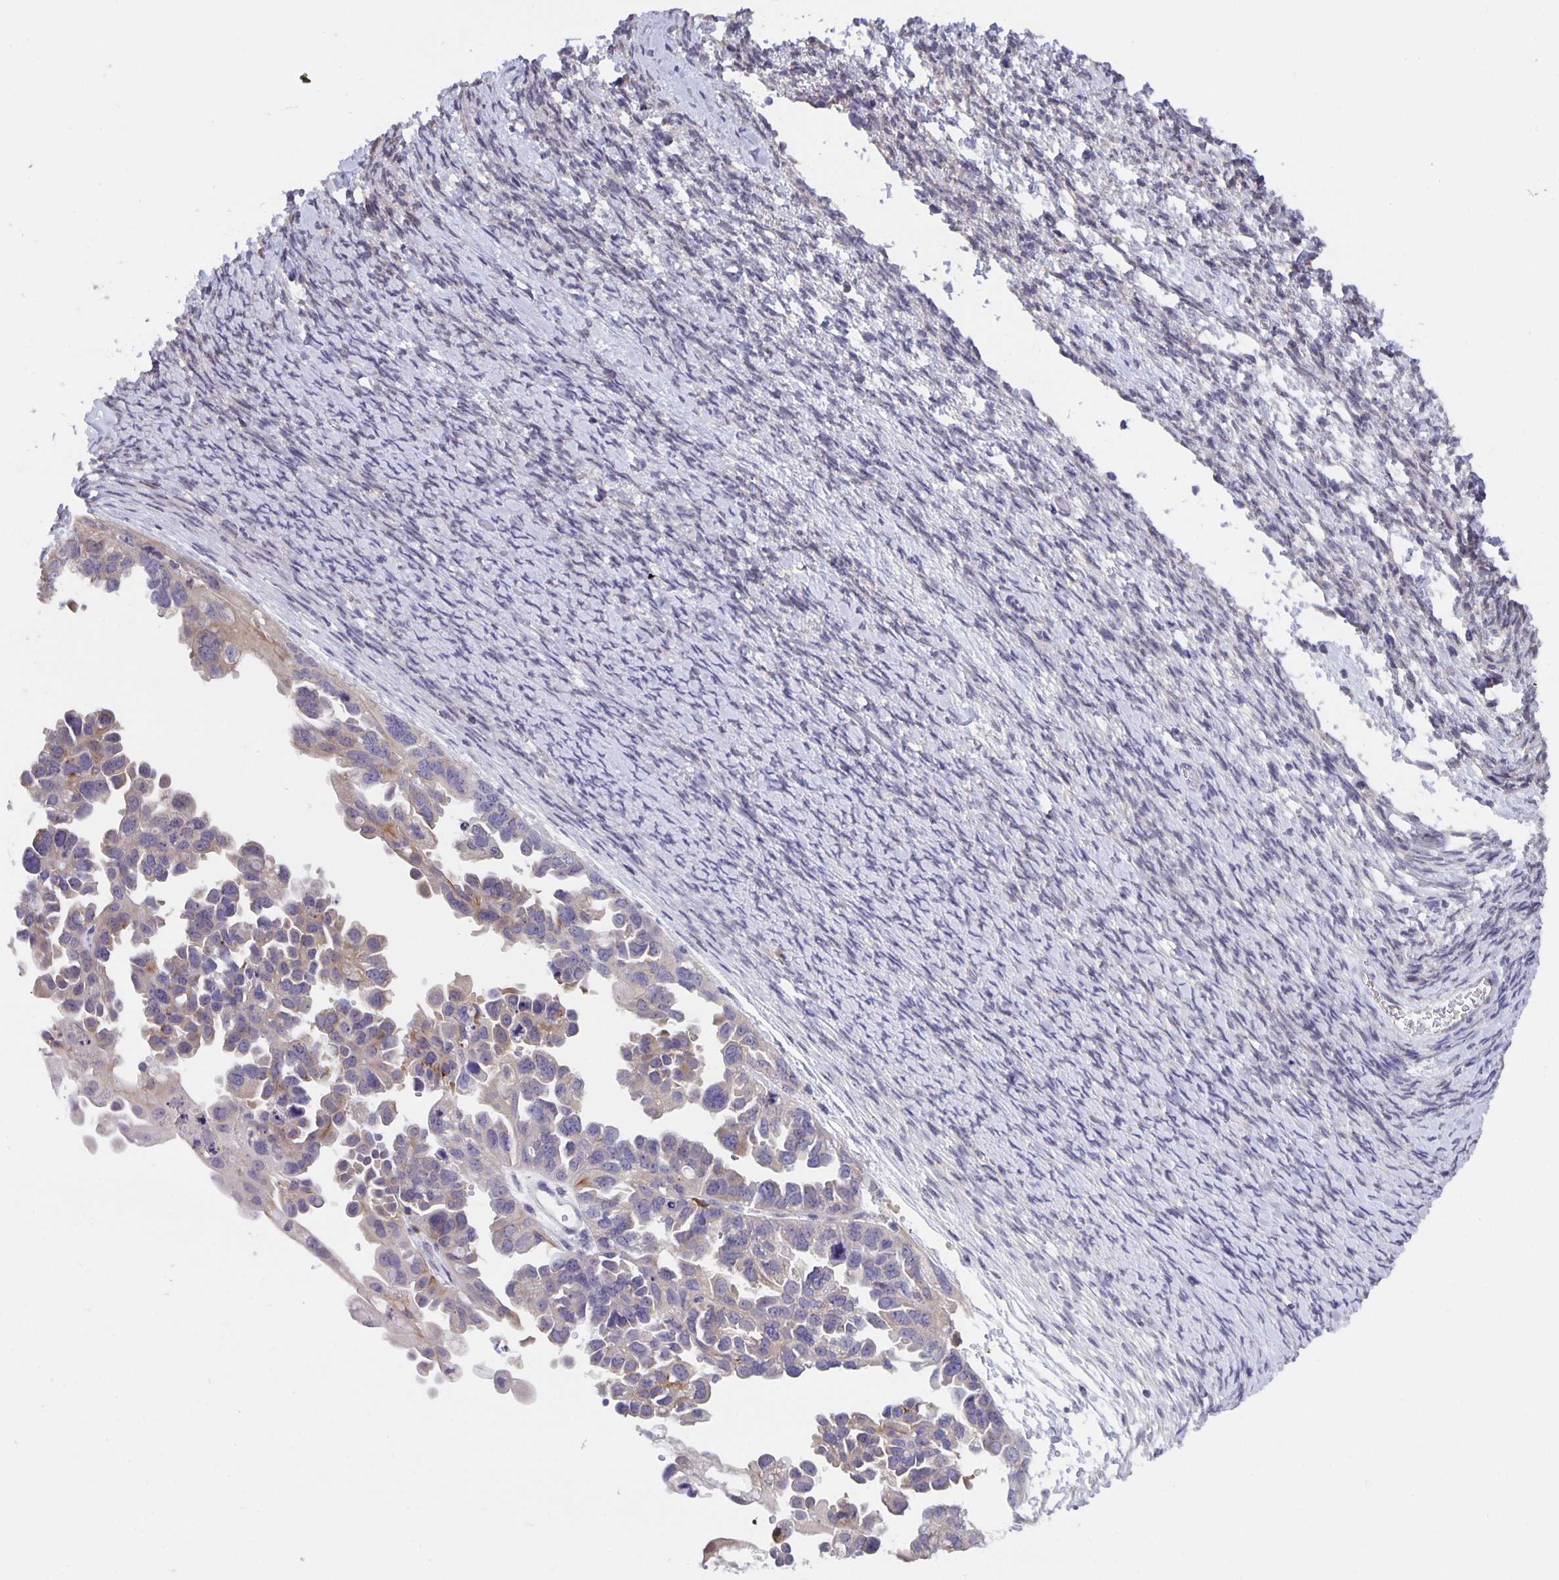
{"staining": {"intensity": "weak", "quantity": "<25%", "location": "cytoplasmic/membranous"}, "tissue": "ovarian cancer", "cell_type": "Tumor cells", "image_type": "cancer", "snomed": [{"axis": "morphology", "description": "Cystadenocarcinoma, serous, NOS"}, {"axis": "topography", "description": "Ovary"}], "caption": "Immunohistochemical staining of human ovarian cancer demonstrates no significant expression in tumor cells.", "gene": "MARCHF6", "patient": {"sex": "female", "age": 53}}